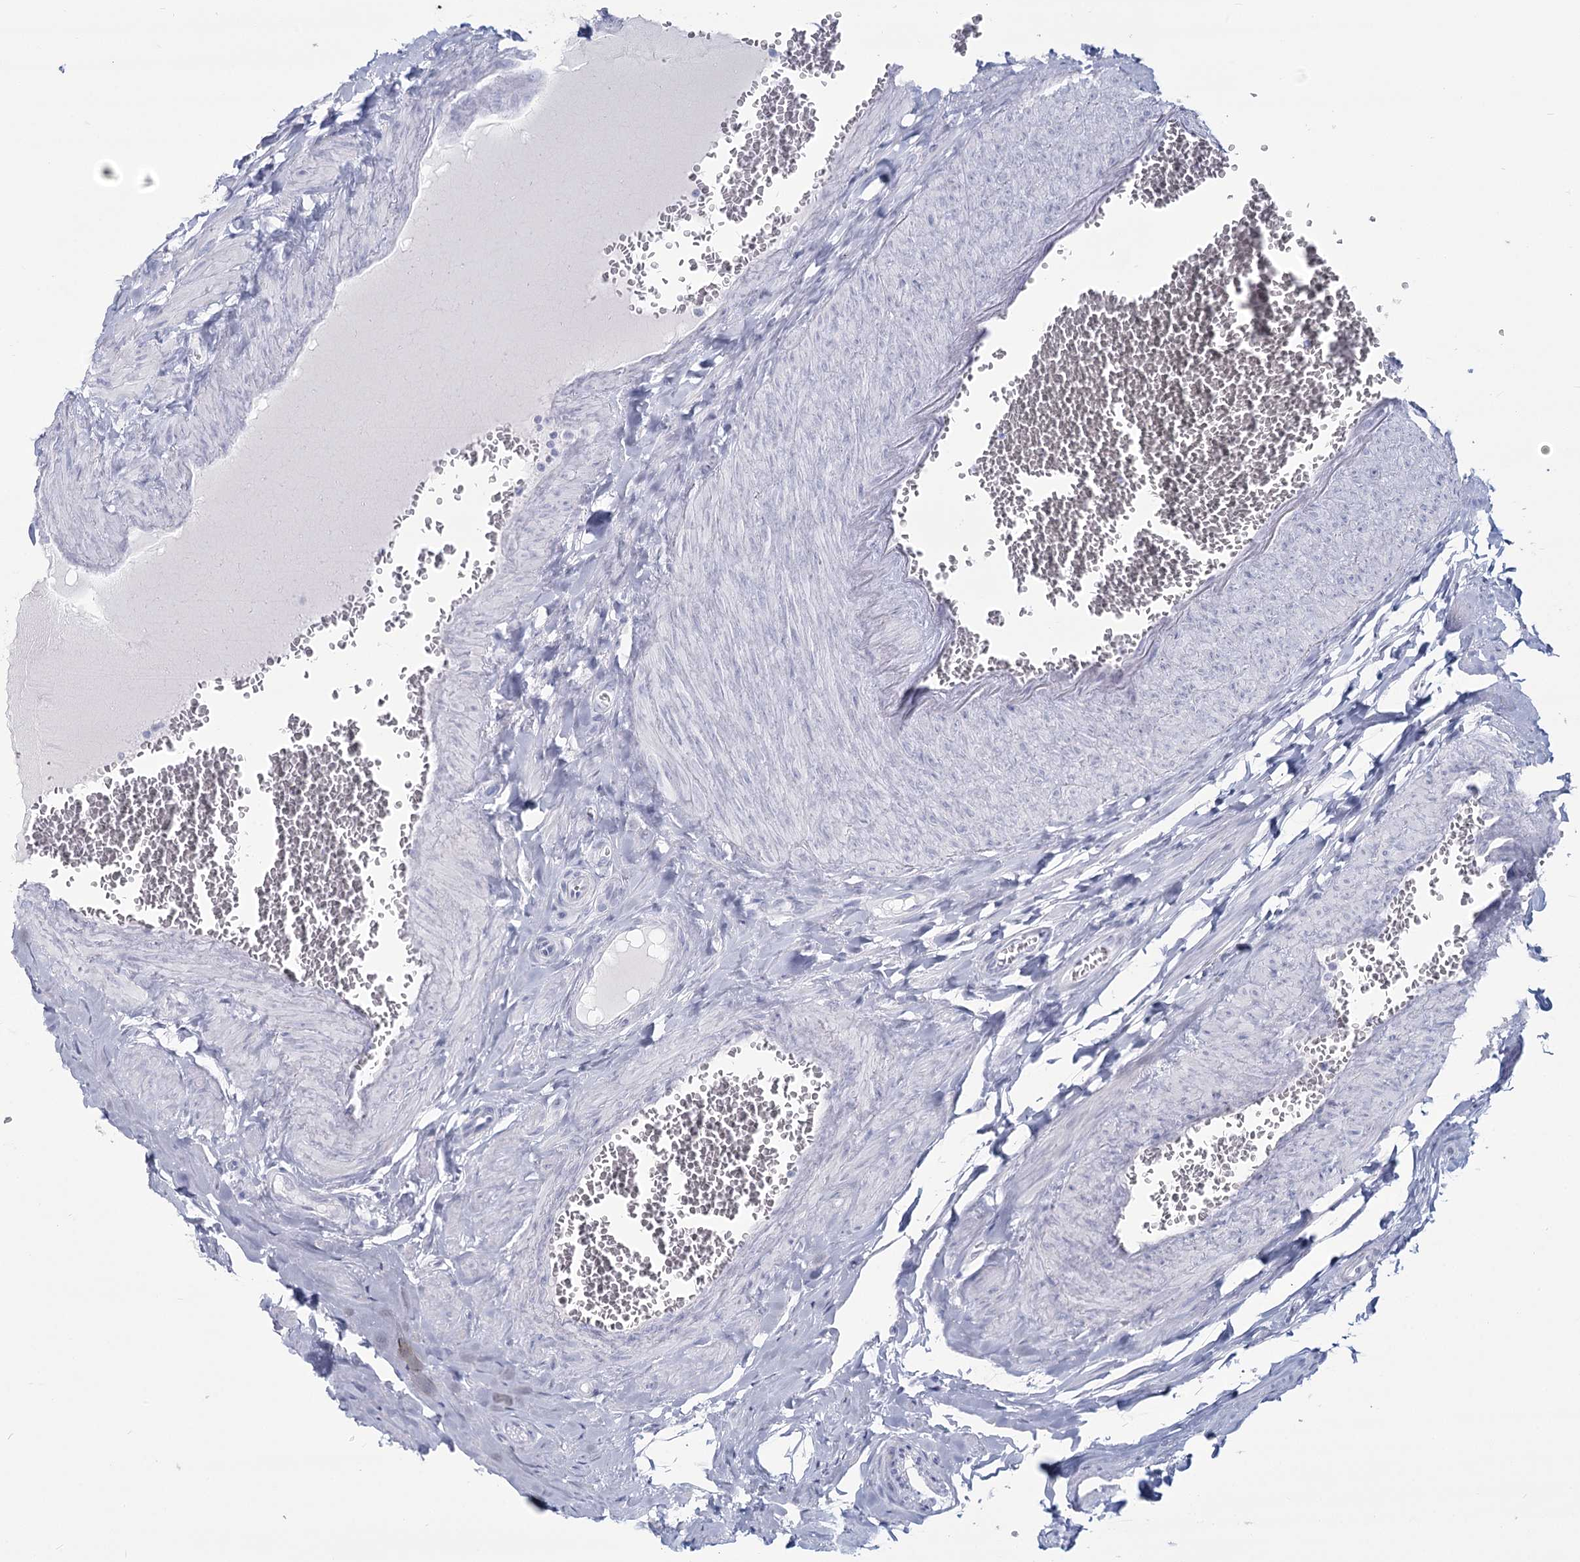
{"staining": {"intensity": "negative", "quantity": "none", "location": "none"}, "tissue": "epididymis", "cell_type": "Glandular cells", "image_type": "normal", "snomed": [{"axis": "morphology", "description": "Normal tissue, NOS"}, {"axis": "topography", "description": "Epididymis"}], "caption": "High power microscopy image of an immunohistochemistry (IHC) photomicrograph of normal epididymis, revealing no significant staining in glandular cells.", "gene": "SLC6A19", "patient": {"sex": "male", "age": 46}}